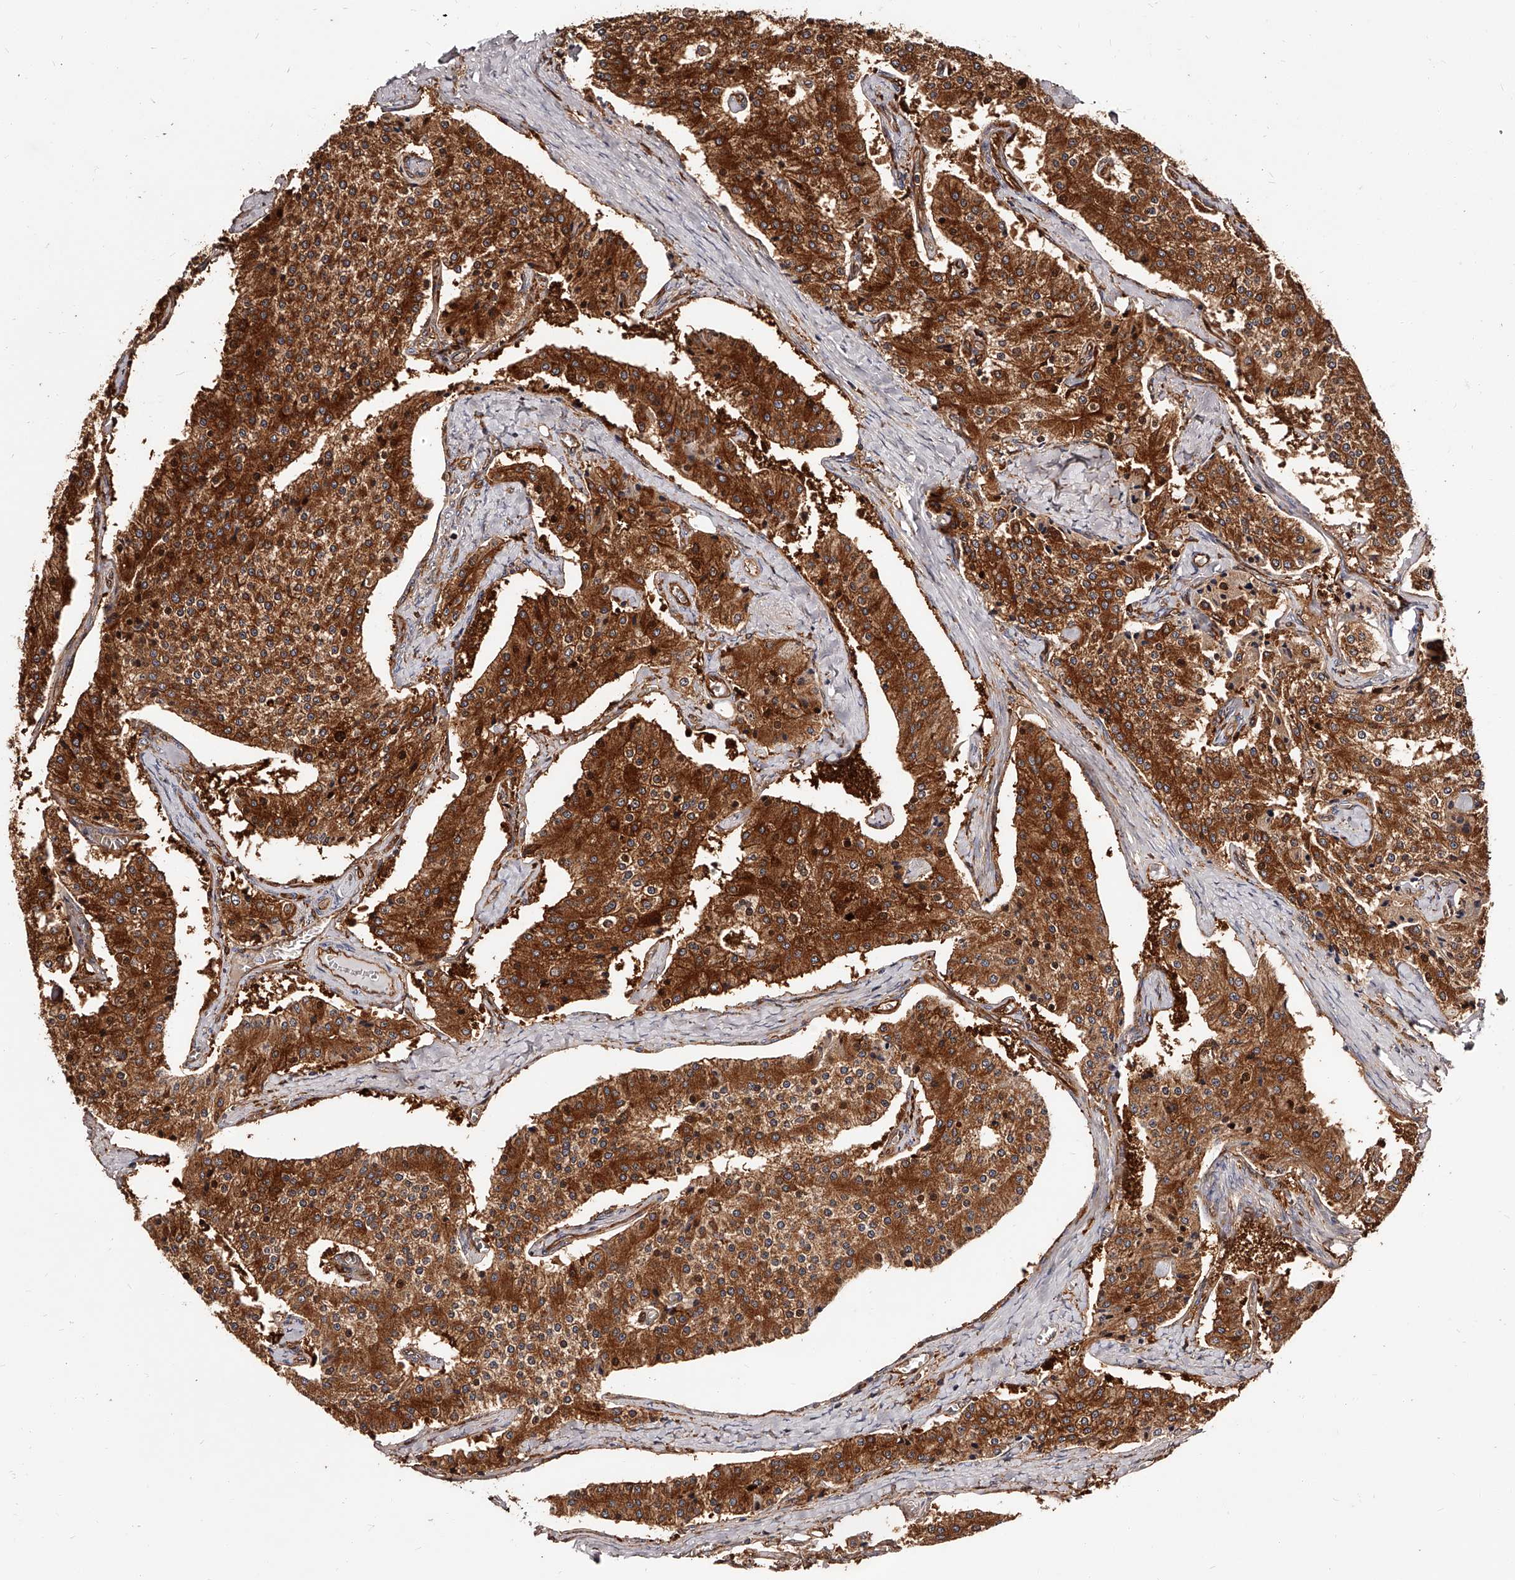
{"staining": {"intensity": "strong", "quantity": ">75%", "location": "cytoplasmic/membranous"}, "tissue": "carcinoid", "cell_type": "Tumor cells", "image_type": "cancer", "snomed": [{"axis": "morphology", "description": "Carcinoid, malignant, NOS"}, {"axis": "topography", "description": "Colon"}], "caption": "A high amount of strong cytoplasmic/membranous staining is appreciated in approximately >75% of tumor cells in carcinoid tissue. Nuclei are stained in blue.", "gene": "LAP3", "patient": {"sex": "female", "age": 52}}